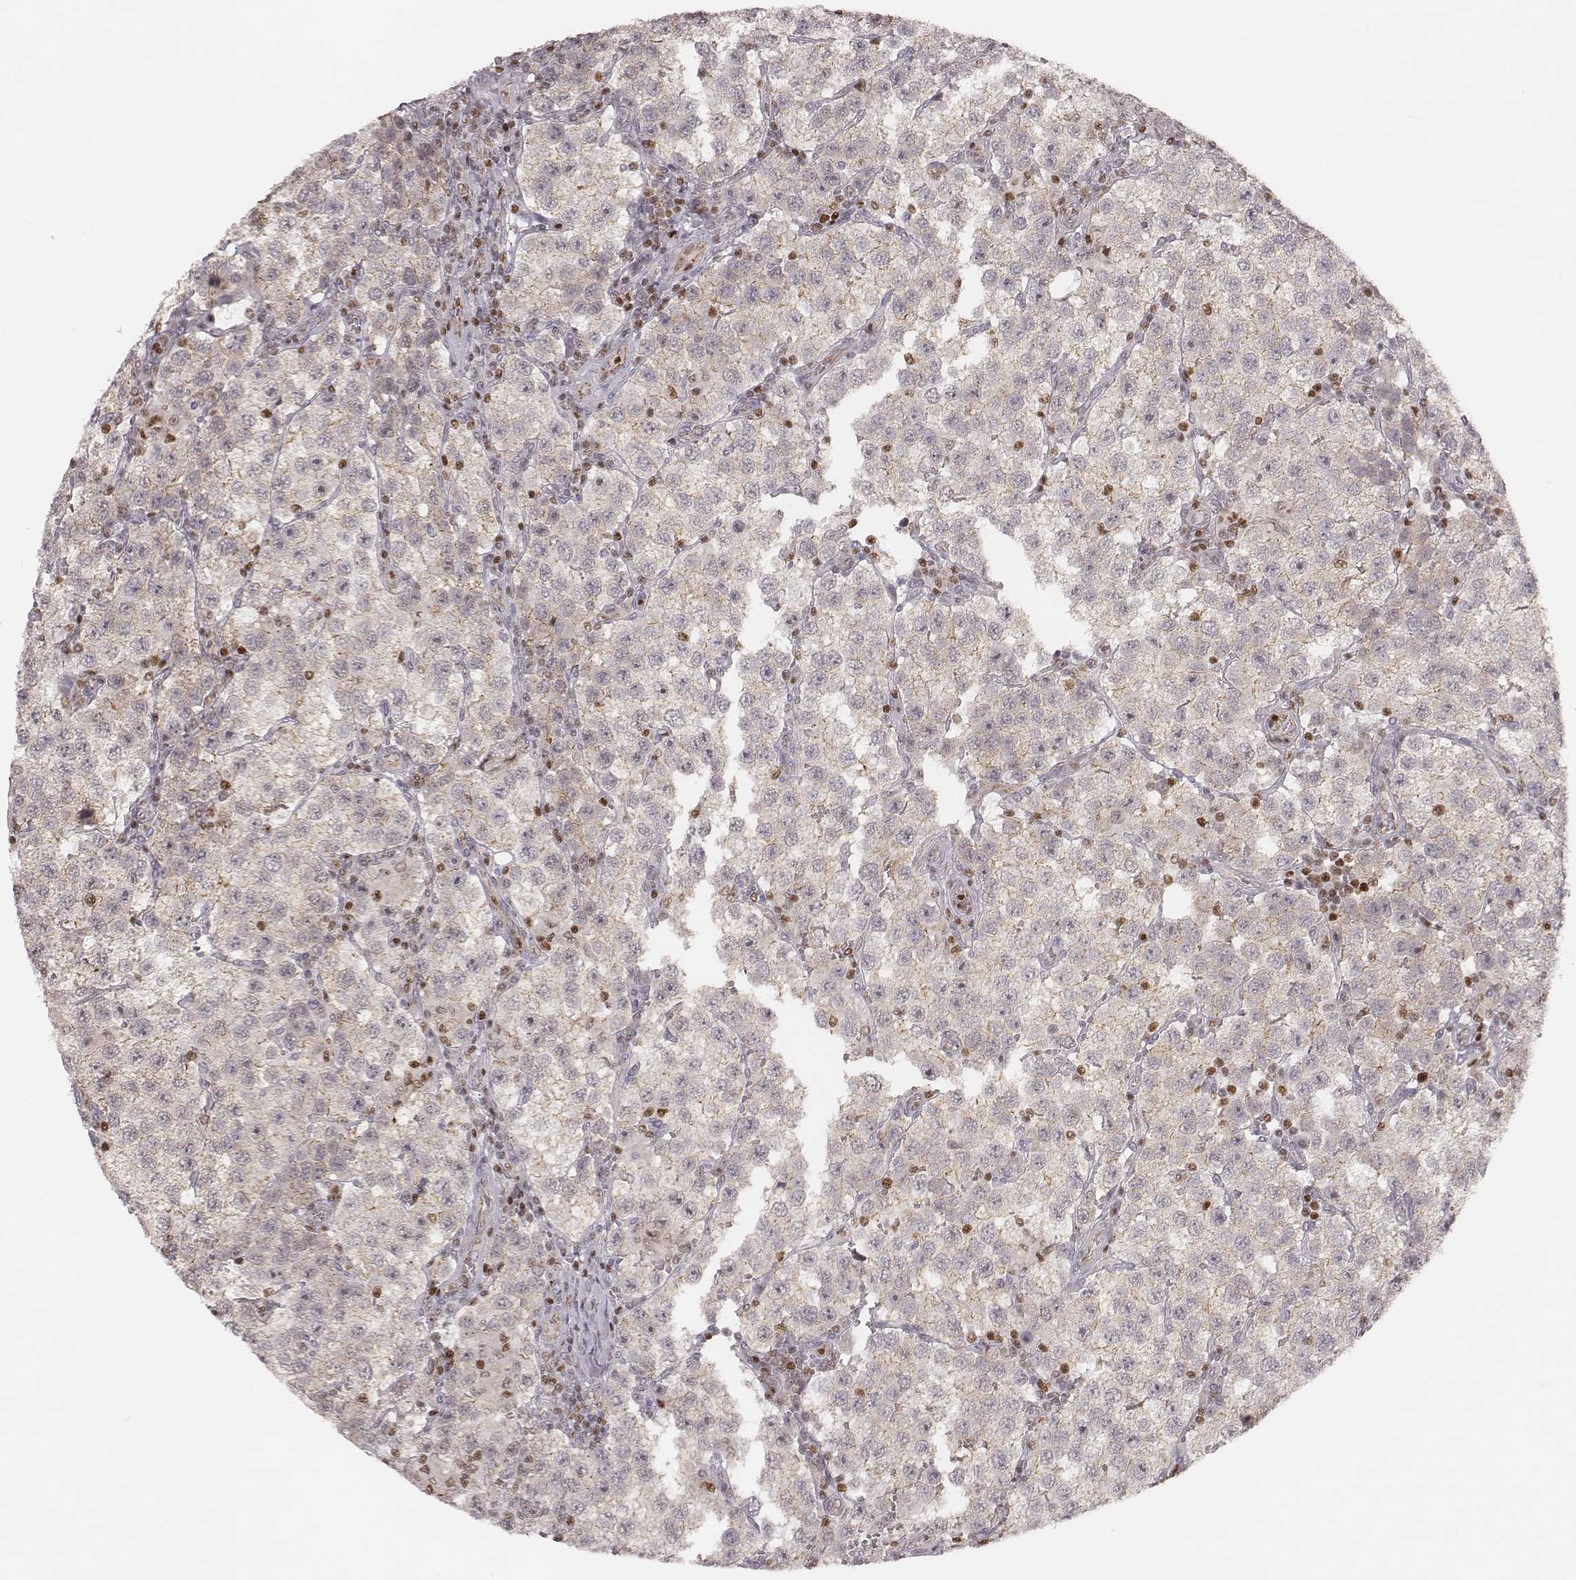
{"staining": {"intensity": "weak", "quantity": "25%-75%", "location": "cytoplasmic/membranous"}, "tissue": "testis cancer", "cell_type": "Tumor cells", "image_type": "cancer", "snomed": [{"axis": "morphology", "description": "Seminoma, NOS"}, {"axis": "topography", "description": "Testis"}], "caption": "IHC image of neoplastic tissue: human testis cancer stained using IHC reveals low levels of weak protein expression localized specifically in the cytoplasmic/membranous of tumor cells, appearing as a cytoplasmic/membranous brown color.", "gene": "WDR59", "patient": {"sex": "male", "age": 37}}